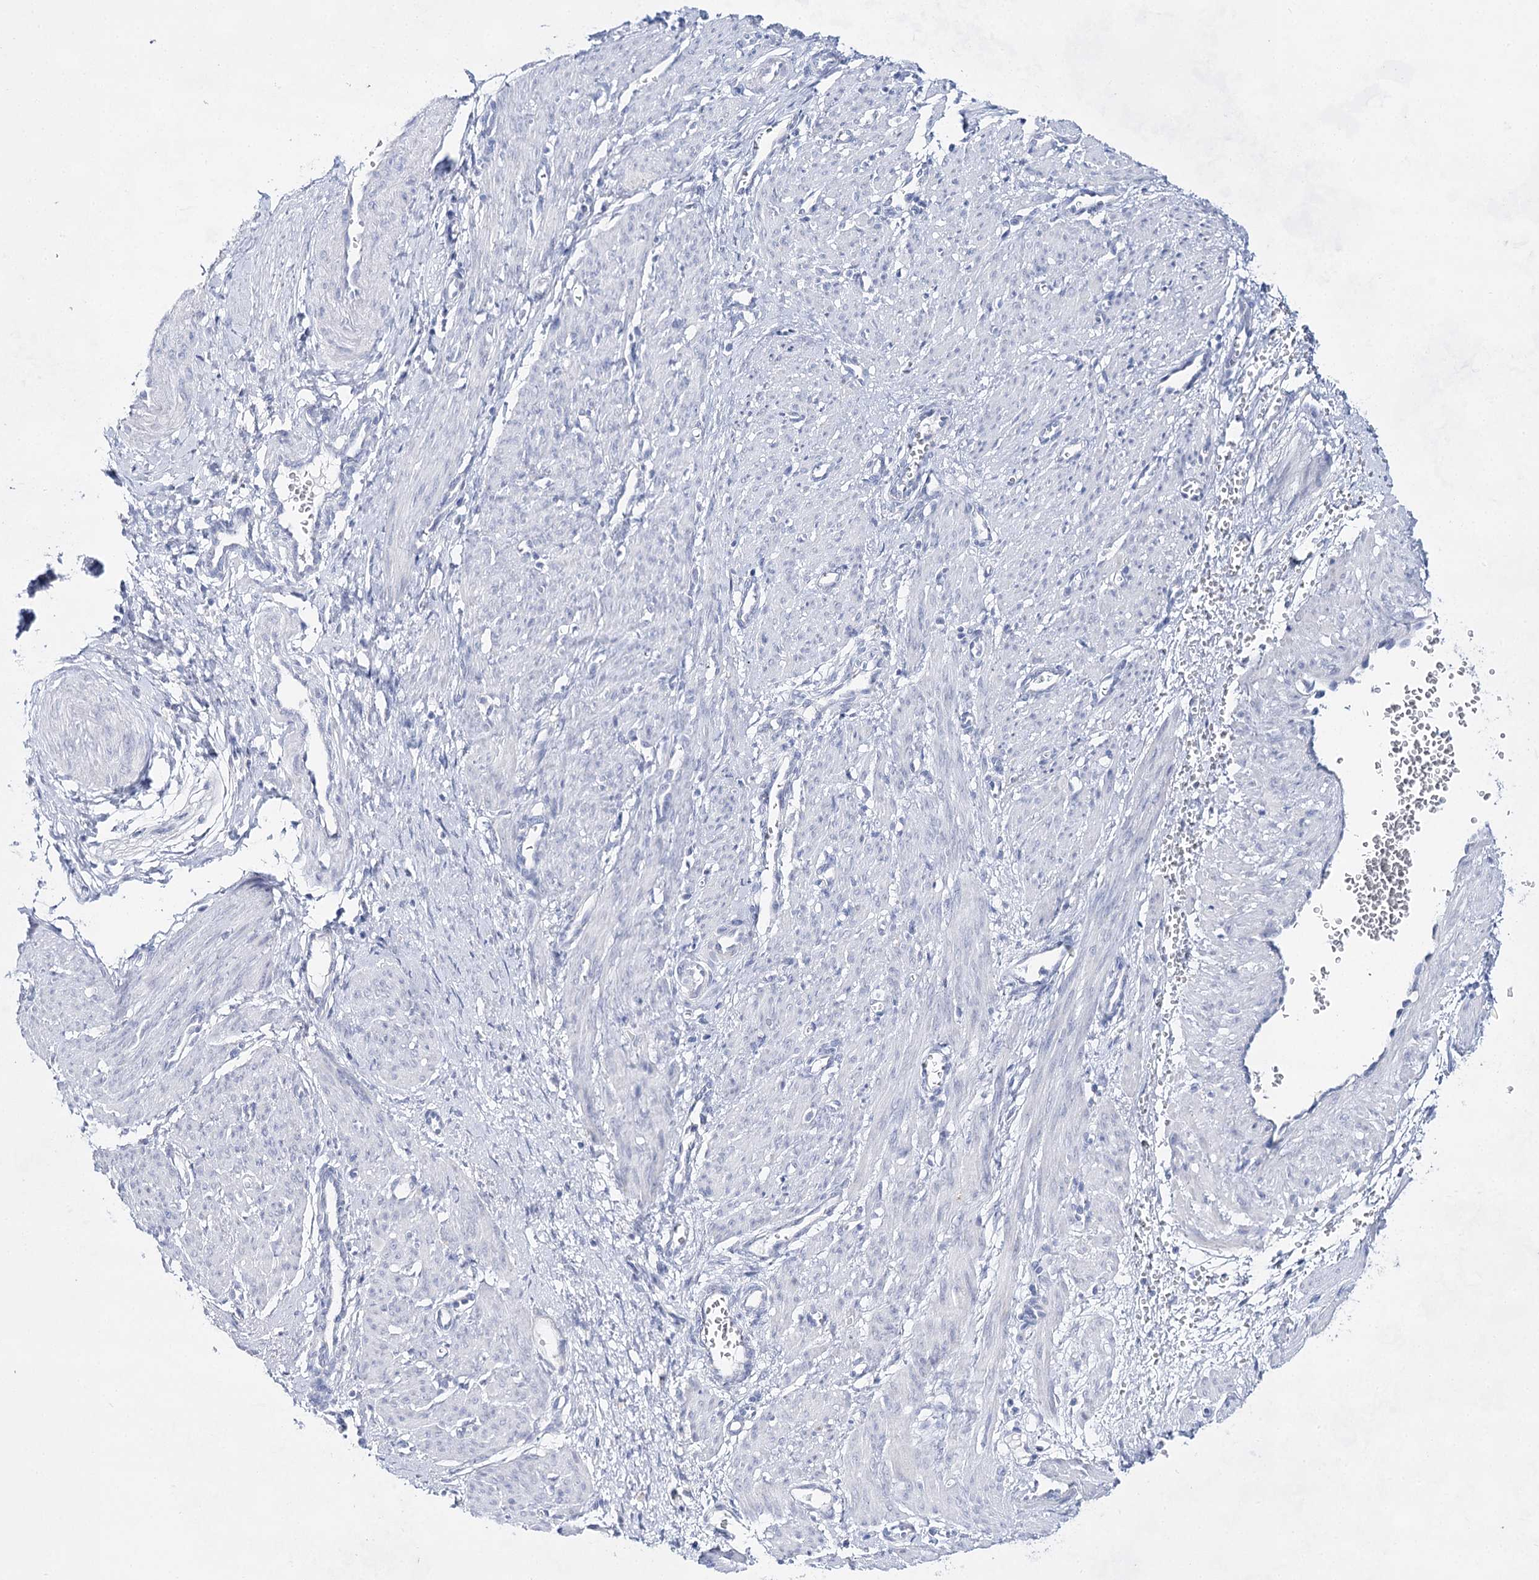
{"staining": {"intensity": "negative", "quantity": "none", "location": "none"}, "tissue": "smooth muscle", "cell_type": "Smooth muscle cells", "image_type": "normal", "snomed": [{"axis": "morphology", "description": "Normal tissue, NOS"}, {"axis": "topography", "description": "Endometrium"}], "caption": "A micrograph of human smooth muscle is negative for staining in smooth muscle cells. (Brightfield microscopy of DAB (3,3'-diaminobenzidine) immunohistochemistry at high magnification).", "gene": "BPHL", "patient": {"sex": "female", "age": 33}}